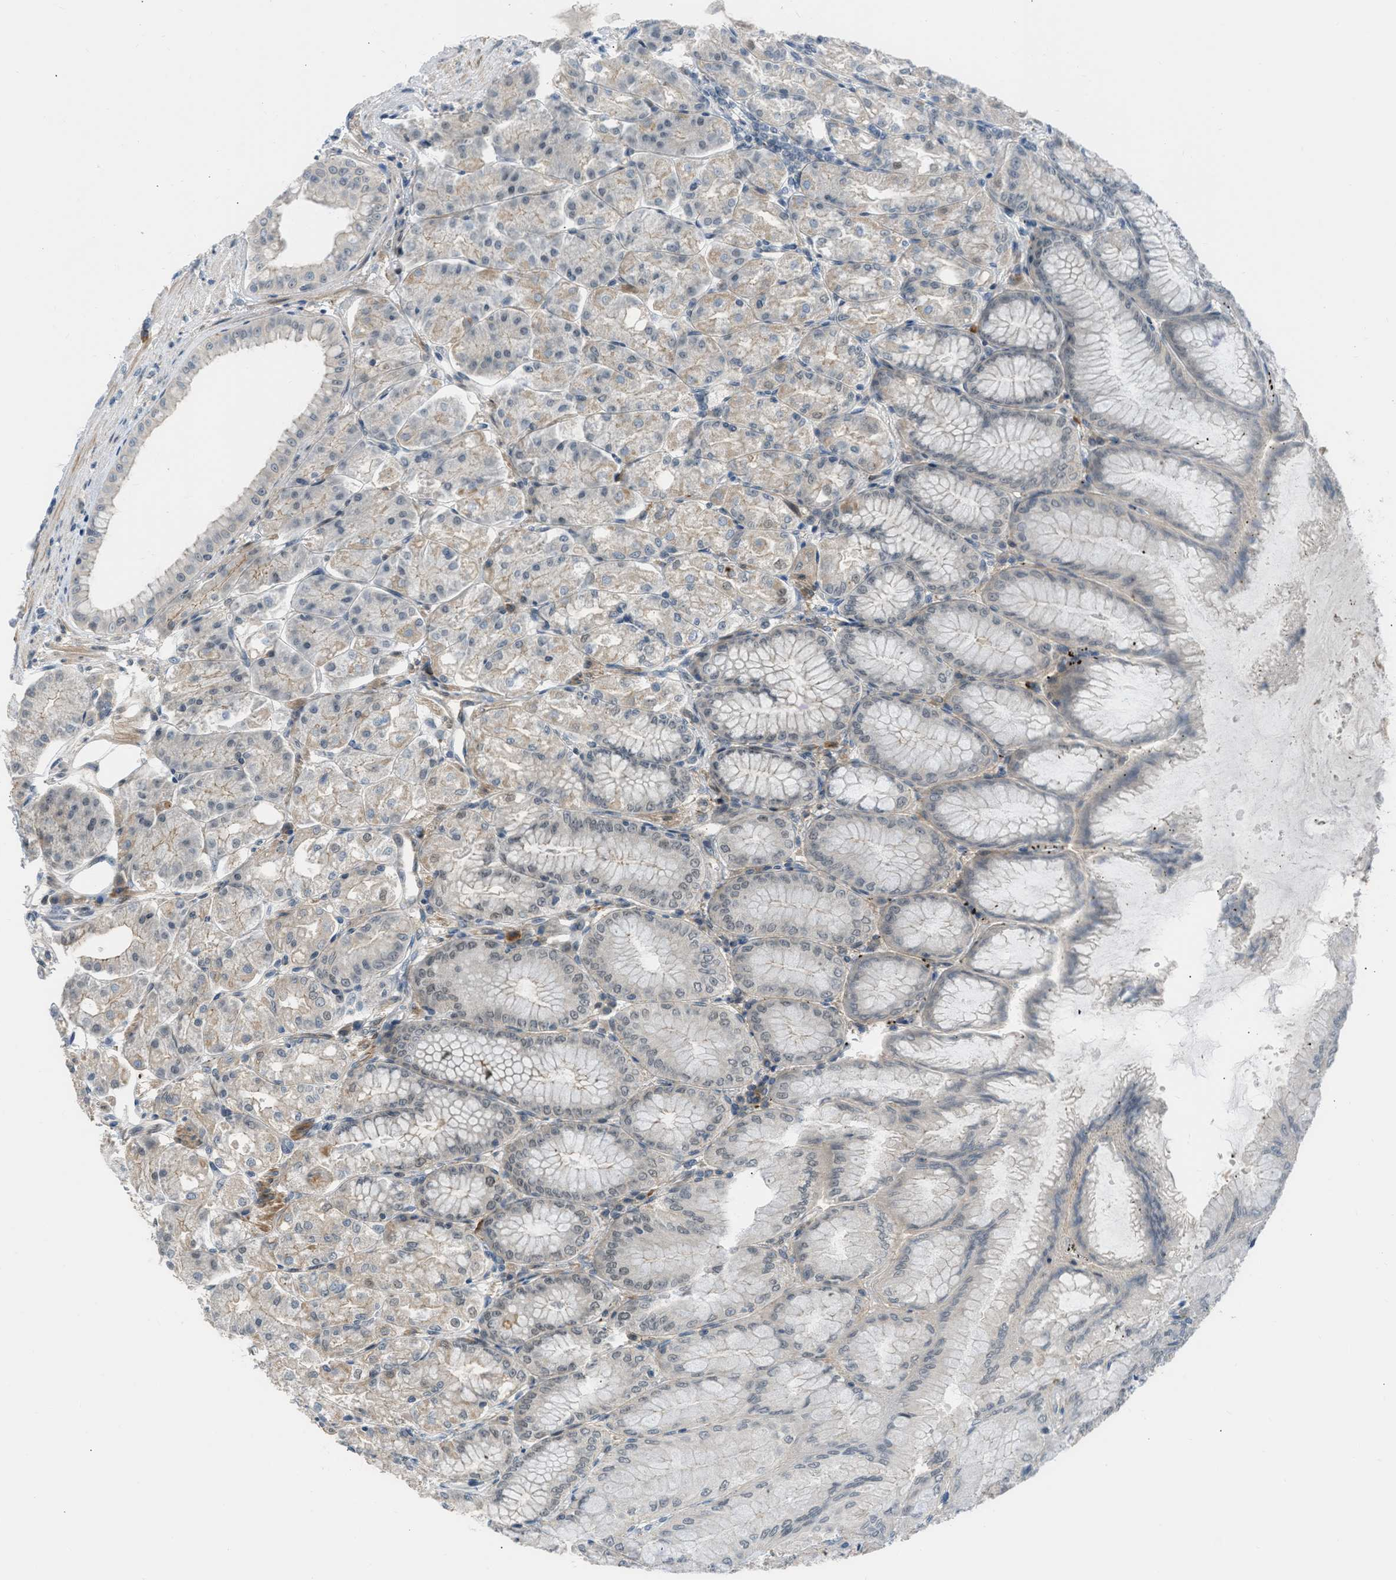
{"staining": {"intensity": "weak", "quantity": "25%-75%", "location": "cytoplasmic/membranous,nuclear"}, "tissue": "stomach", "cell_type": "Glandular cells", "image_type": "normal", "snomed": [{"axis": "morphology", "description": "Normal tissue, NOS"}, {"axis": "topography", "description": "Stomach, lower"}], "caption": "Weak cytoplasmic/membranous,nuclear expression is appreciated in about 25%-75% of glandular cells in unremarkable stomach. The staining is performed using DAB (3,3'-diaminobenzidine) brown chromogen to label protein expression. The nuclei are counter-stained blue using hematoxylin.", "gene": "TTBK2", "patient": {"sex": "male", "age": 71}}